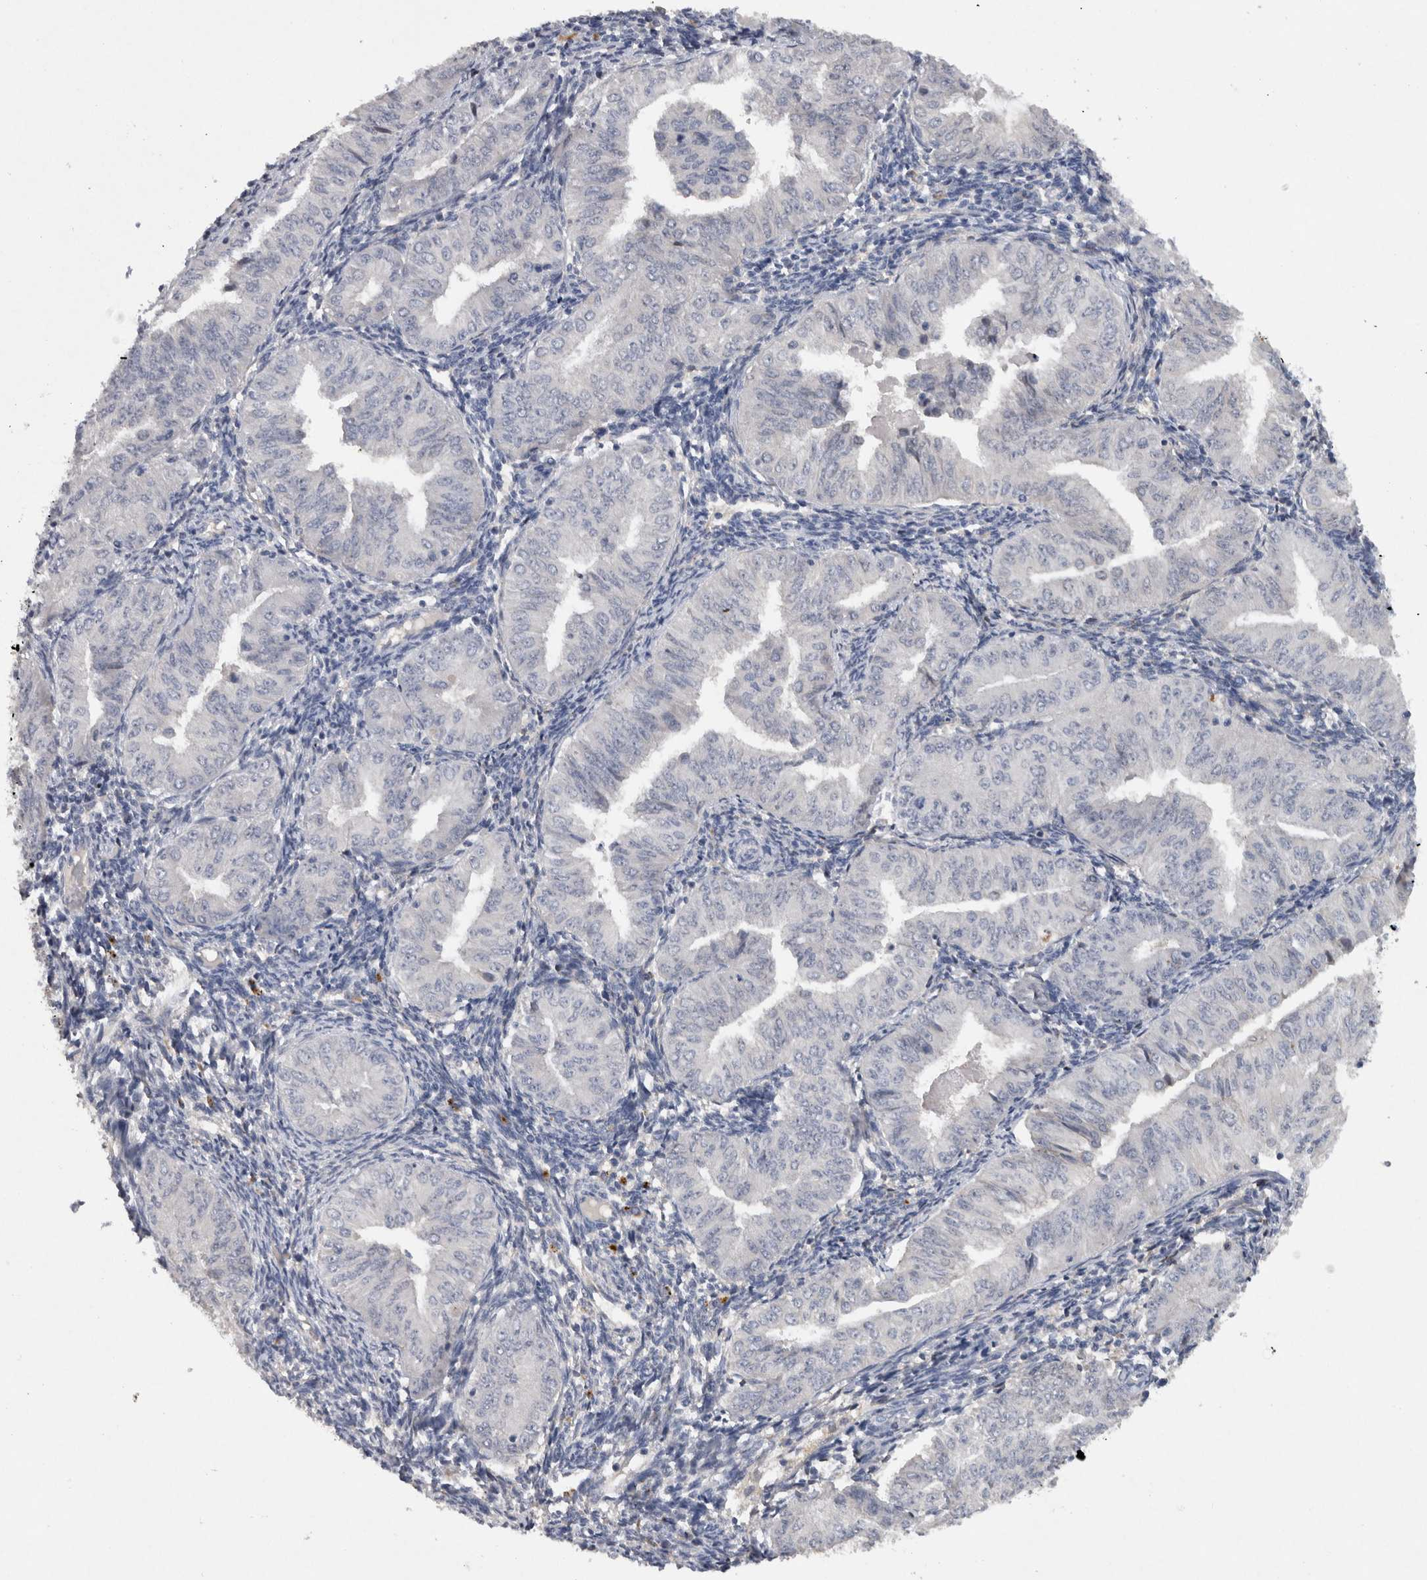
{"staining": {"intensity": "negative", "quantity": "none", "location": "none"}, "tissue": "endometrial cancer", "cell_type": "Tumor cells", "image_type": "cancer", "snomed": [{"axis": "morphology", "description": "Normal tissue, NOS"}, {"axis": "morphology", "description": "Adenocarcinoma, NOS"}, {"axis": "topography", "description": "Endometrium"}], "caption": "The immunohistochemistry photomicrograph has no significant staining in tumor cells of endometrial adenocarcinoma tissue.", "gene": "HEXD", "patient": {"sex": "female", "age": 53}}